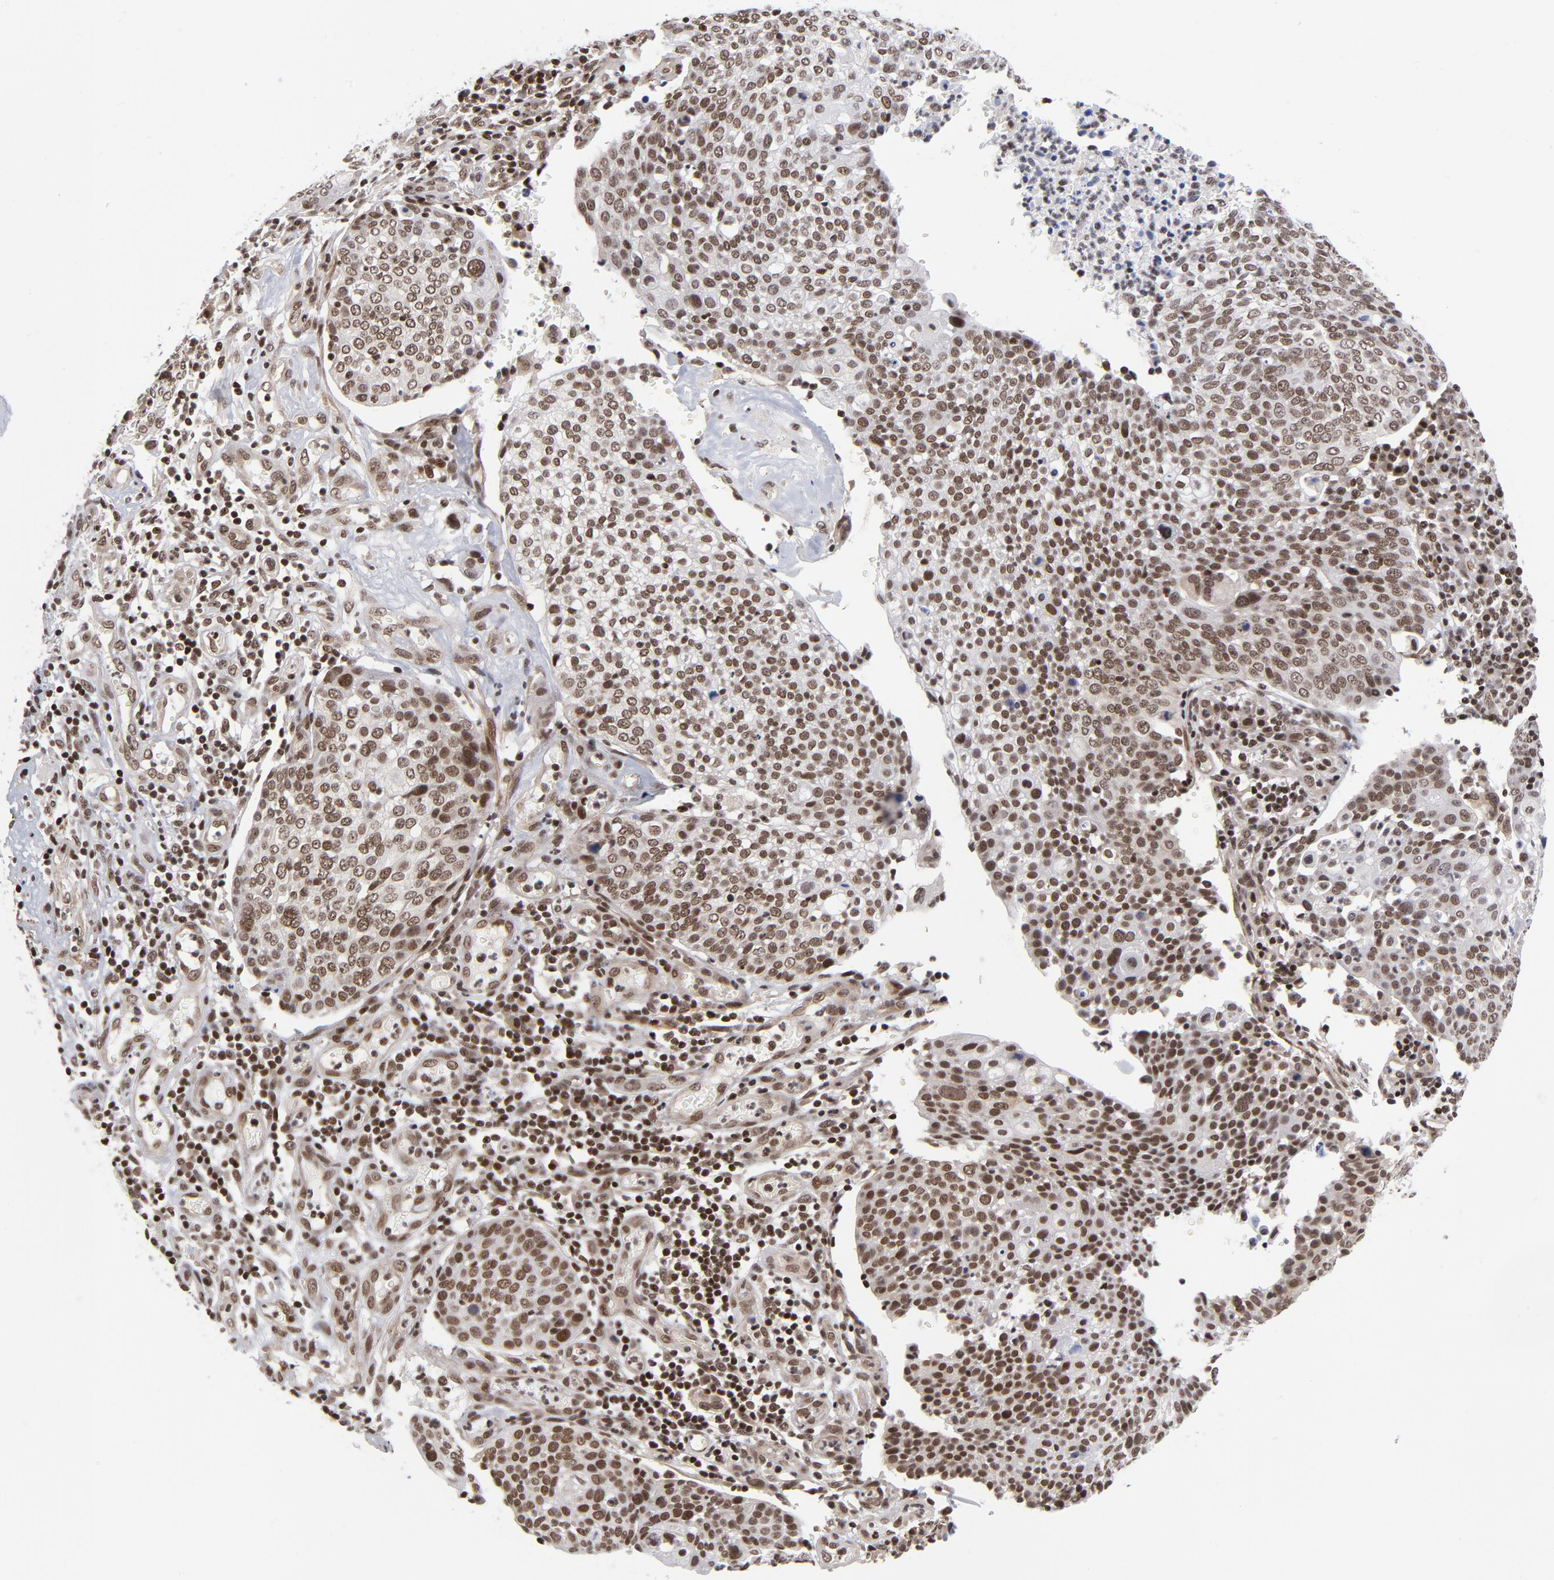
{"staining": {"intensity": "strong", "quantity": ">75%", "location": "nuclear"}, "tissue": "cervical cancer", "cell_type": "Tumor cells", "image_type": "cancer", "snomed": [{"axis": "morphology", "description": "Squamous cell carcinoma, NOS"}, {"axis": "topography", "description": "Cervix"}], "caption": "A high amount of strong nuclear expression is appreciated in approximately >75% of tumor cells in squamous cell carcinoma (cervical) tissue. The staining was performed using DAB, with brown indicating positive protein expression. Nuclei are stained blue with hematoxylin.", "gene": "CTCF", "patient": {"sex": "female", "age": 40}}